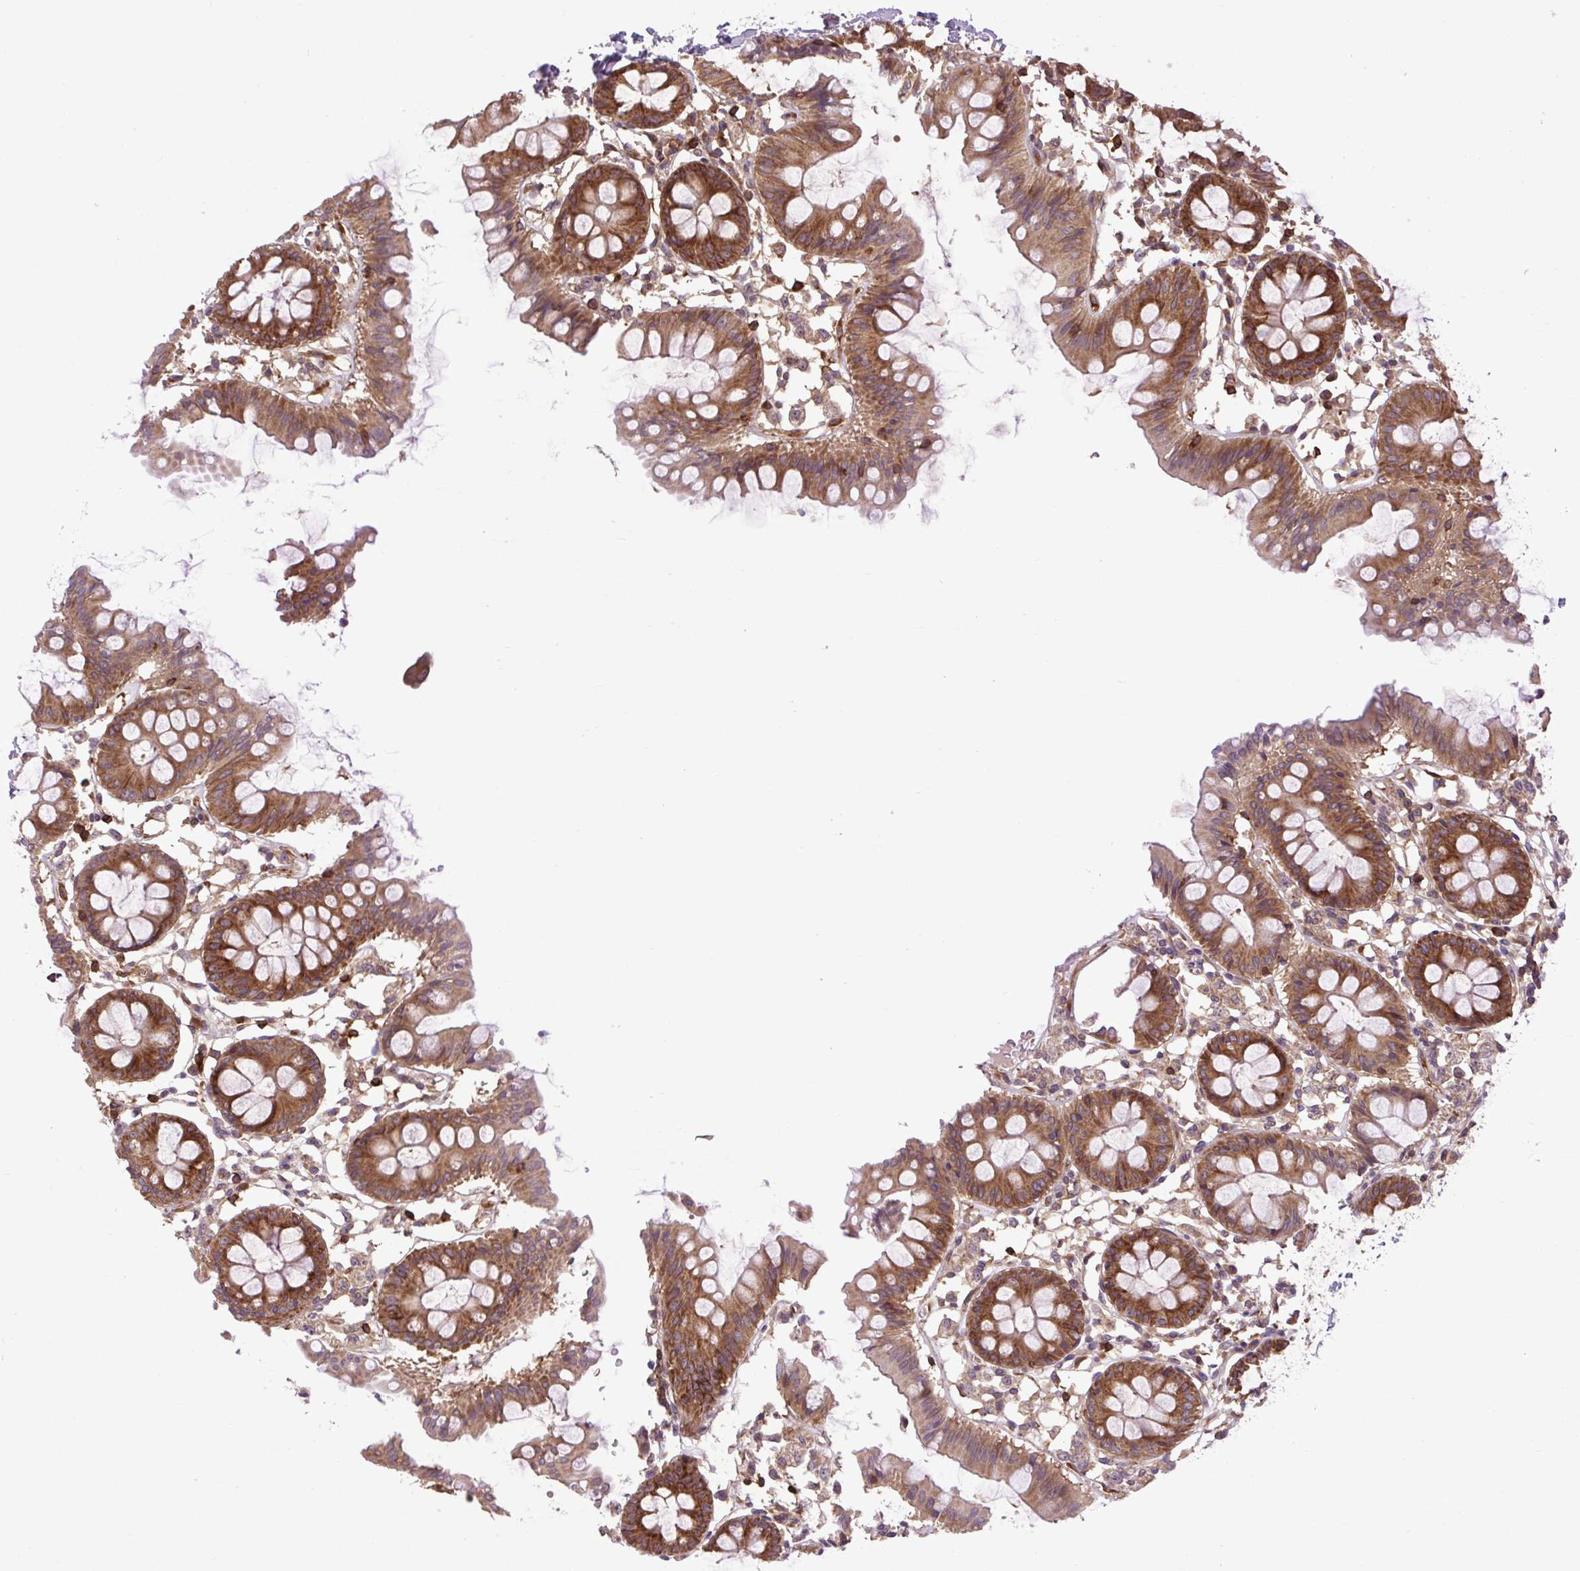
{"staining": {"intensity": "moderate", "quantity": ">75%", "location": "cytoplasmic/membranous"}, "tissue": "colon", "cell_type": "Endothelial cells", "image_type": "normal", "snomed": [{"axis": "morphology", "description": "Normal tissue, NOS"}, {"axis": "topography", "description": "Colon"}], "caption": "A histopathology image of colon stained for a protein shows moderate cytoplasmic/membranous brown staining in endothelial cells.", "gene": "PLCG1", "patient": {"sex": "female", "age": 84}}